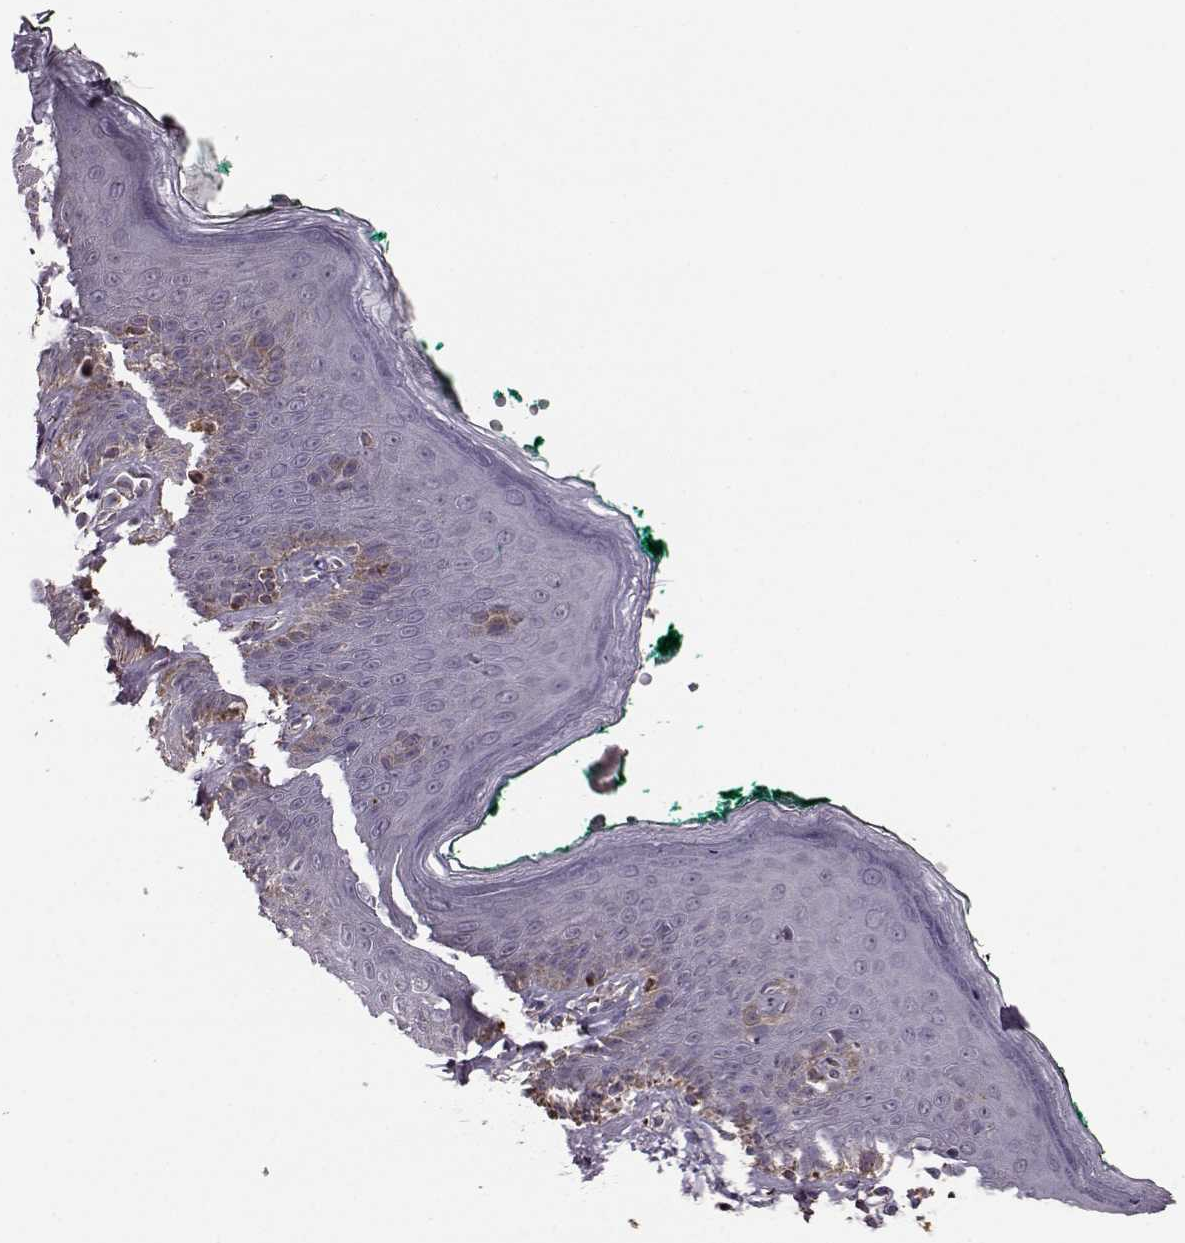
{"staining": {"intensity": "negative", "quantity": "none", "location": "none"}, "tissue": "skin", "cell_type": "Epidermal cells", "image_type": "normal", "snomed": [{"axis": "morphology", "description": "Normal tissue, NOS"}, {"axis": "topography", "description": "Vulva"}], "caption": "Epidermal cells show no significant positivity in normal skin.", "gene": "PUDP", "patient": {"sex": "female", "age": 66}}